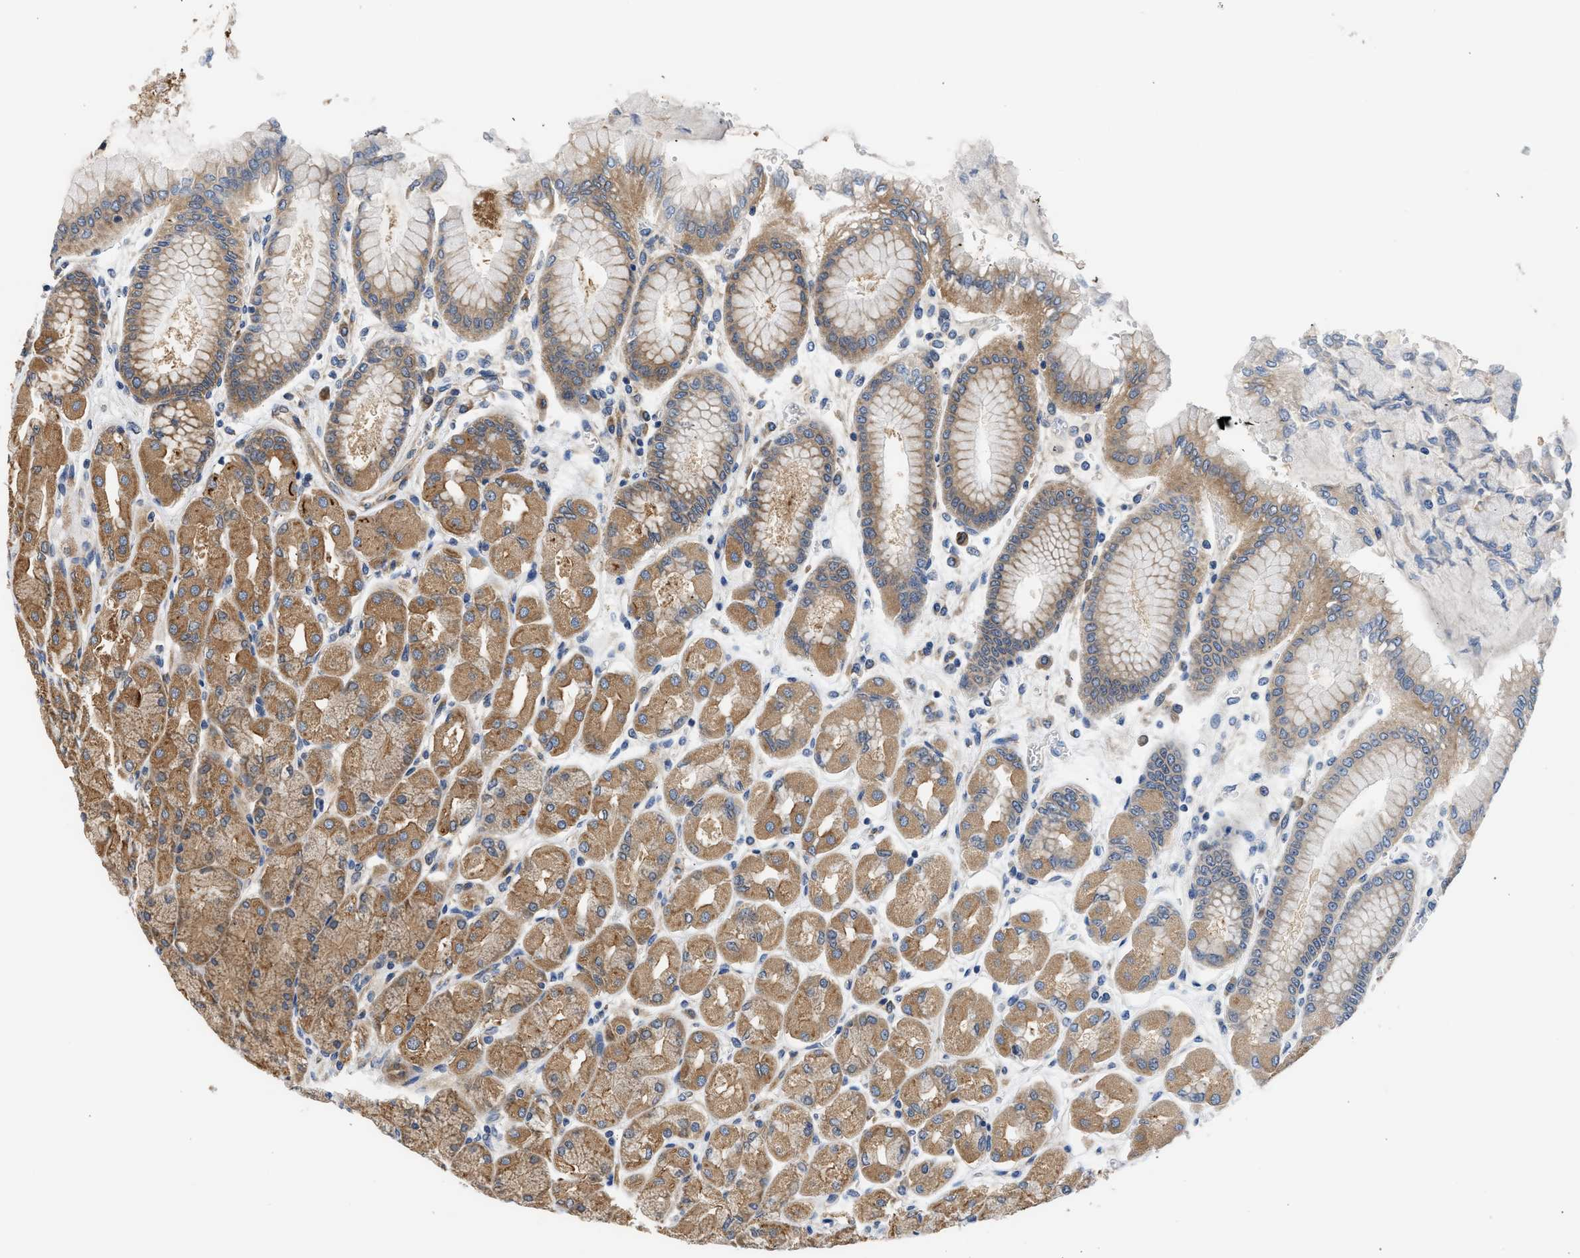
{"staining": {"intensity": "moderate", "quantity": ">75%", "location": "cytoplasmic/membranous"}, "tissue": "stomach", "cell_type": "Glandular cells", "image_type": "normal", "snomed": [{"axis": "morphology", "description": "Normal tissue, NOS"}, {"axis": "topography", "description": "Stomach, upper"}], "caption": "Glandular cells reveal moderate cytoplasmic/membranous positivity in about >75% of cells in benign stomach. (DAB IHC, brown staining for protein, blue staining for nuclei).", "gene": "POLG2", "patient": {"sex": "female", "age": 56}}